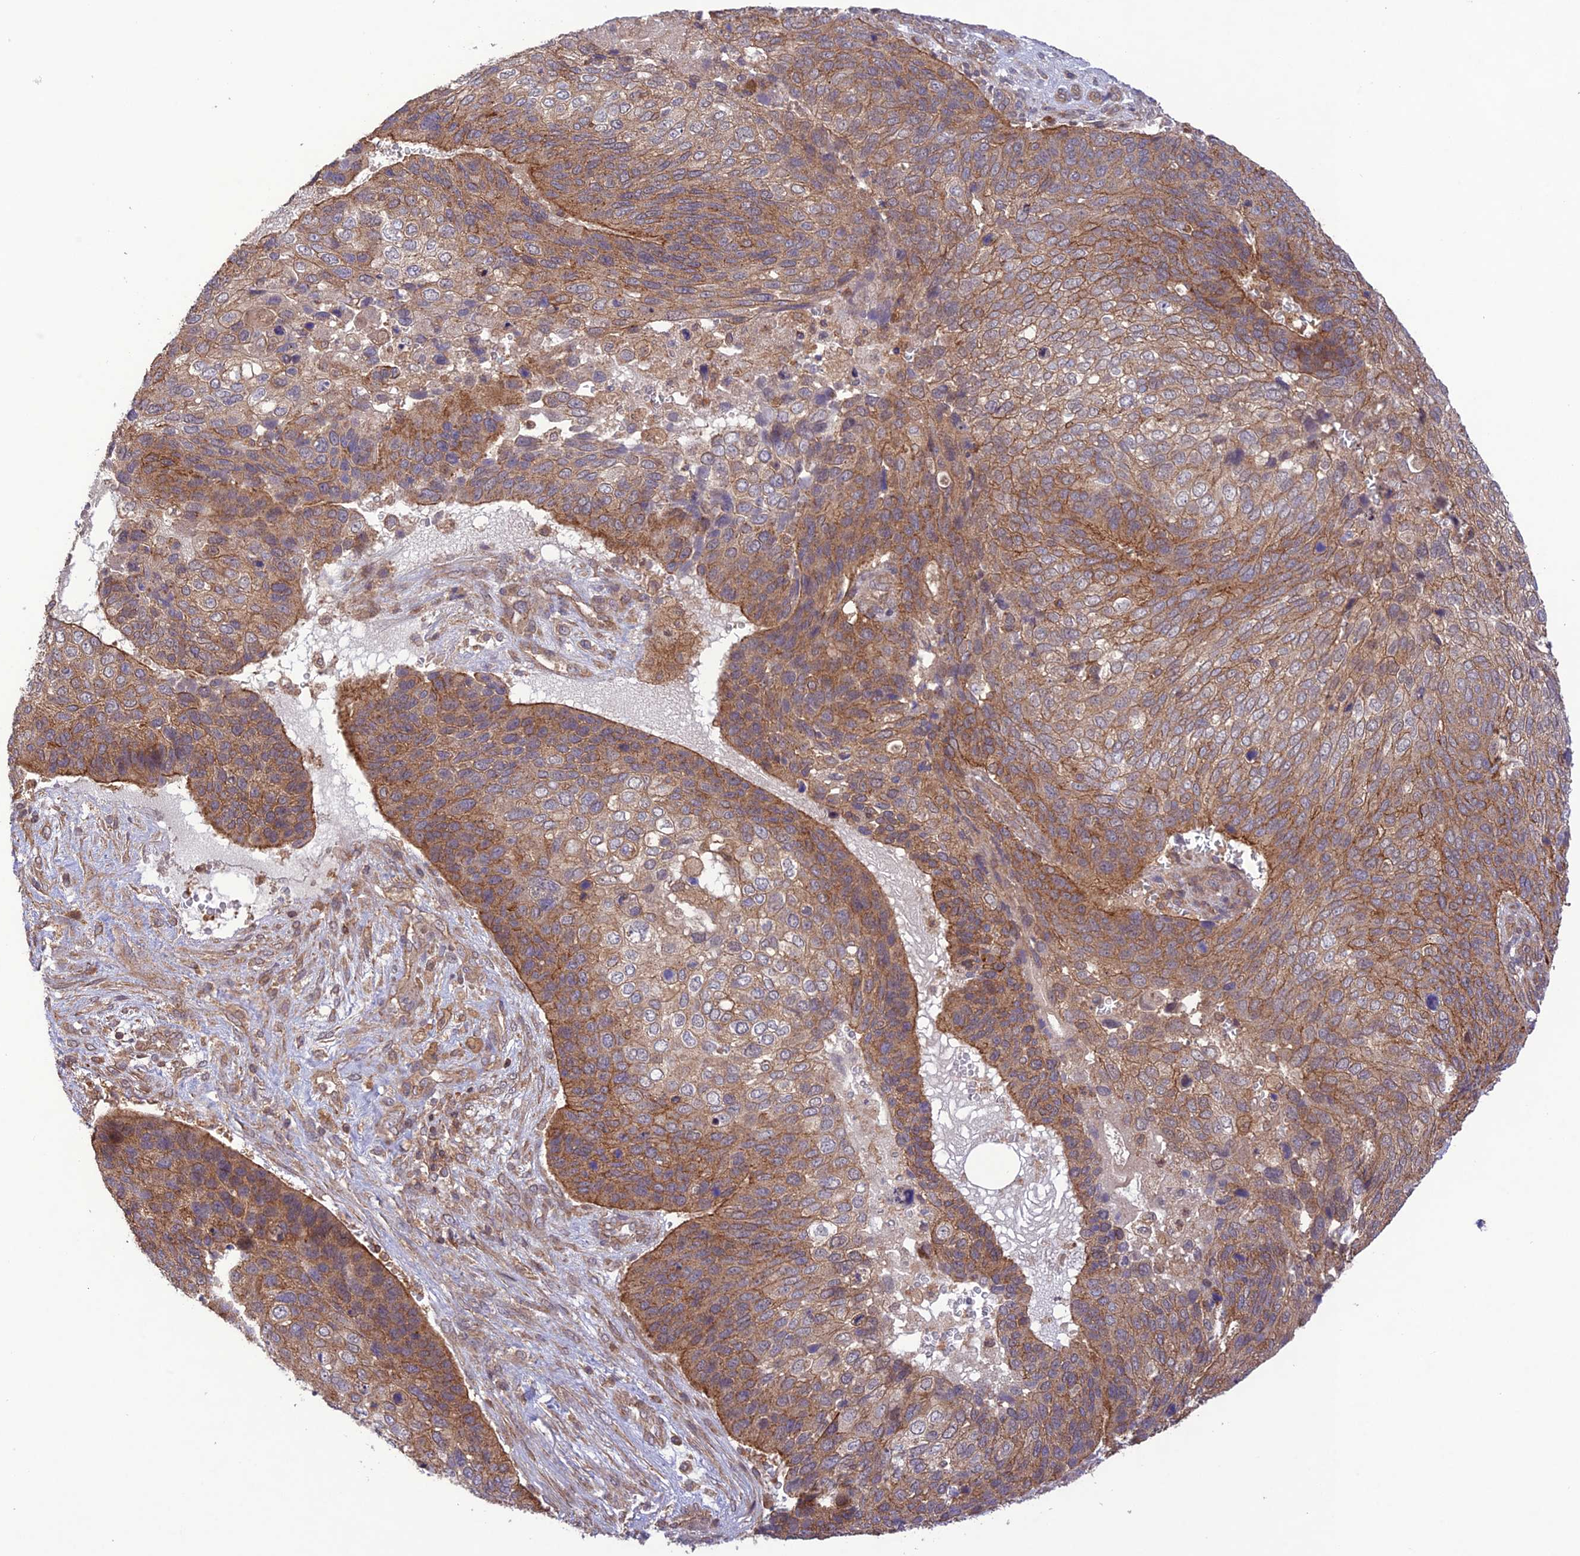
{"staining": {"intensity": "moderate", "quantity": ">75%", "location": "cytoplasmic/membranous"}, "tissue": "skin cancer", "cell_type": "Tumor cells", "image_type": "cancer", "snomed": [{"axis": "morphology", "description": "Basal cell carcinoma"}, {"axis": "topography", "description": "Skin"}], "caption": "DAB (3,3'-diaminobenzidine) immunohistochemical staining of basal cell carcinoma (skin) exhibits moderate cytoplasmic/membranous protein staining in approximately >75% of tumor cells.", "gene": "FCHSD1", "patient": {"sex": "female", "age": 74}}